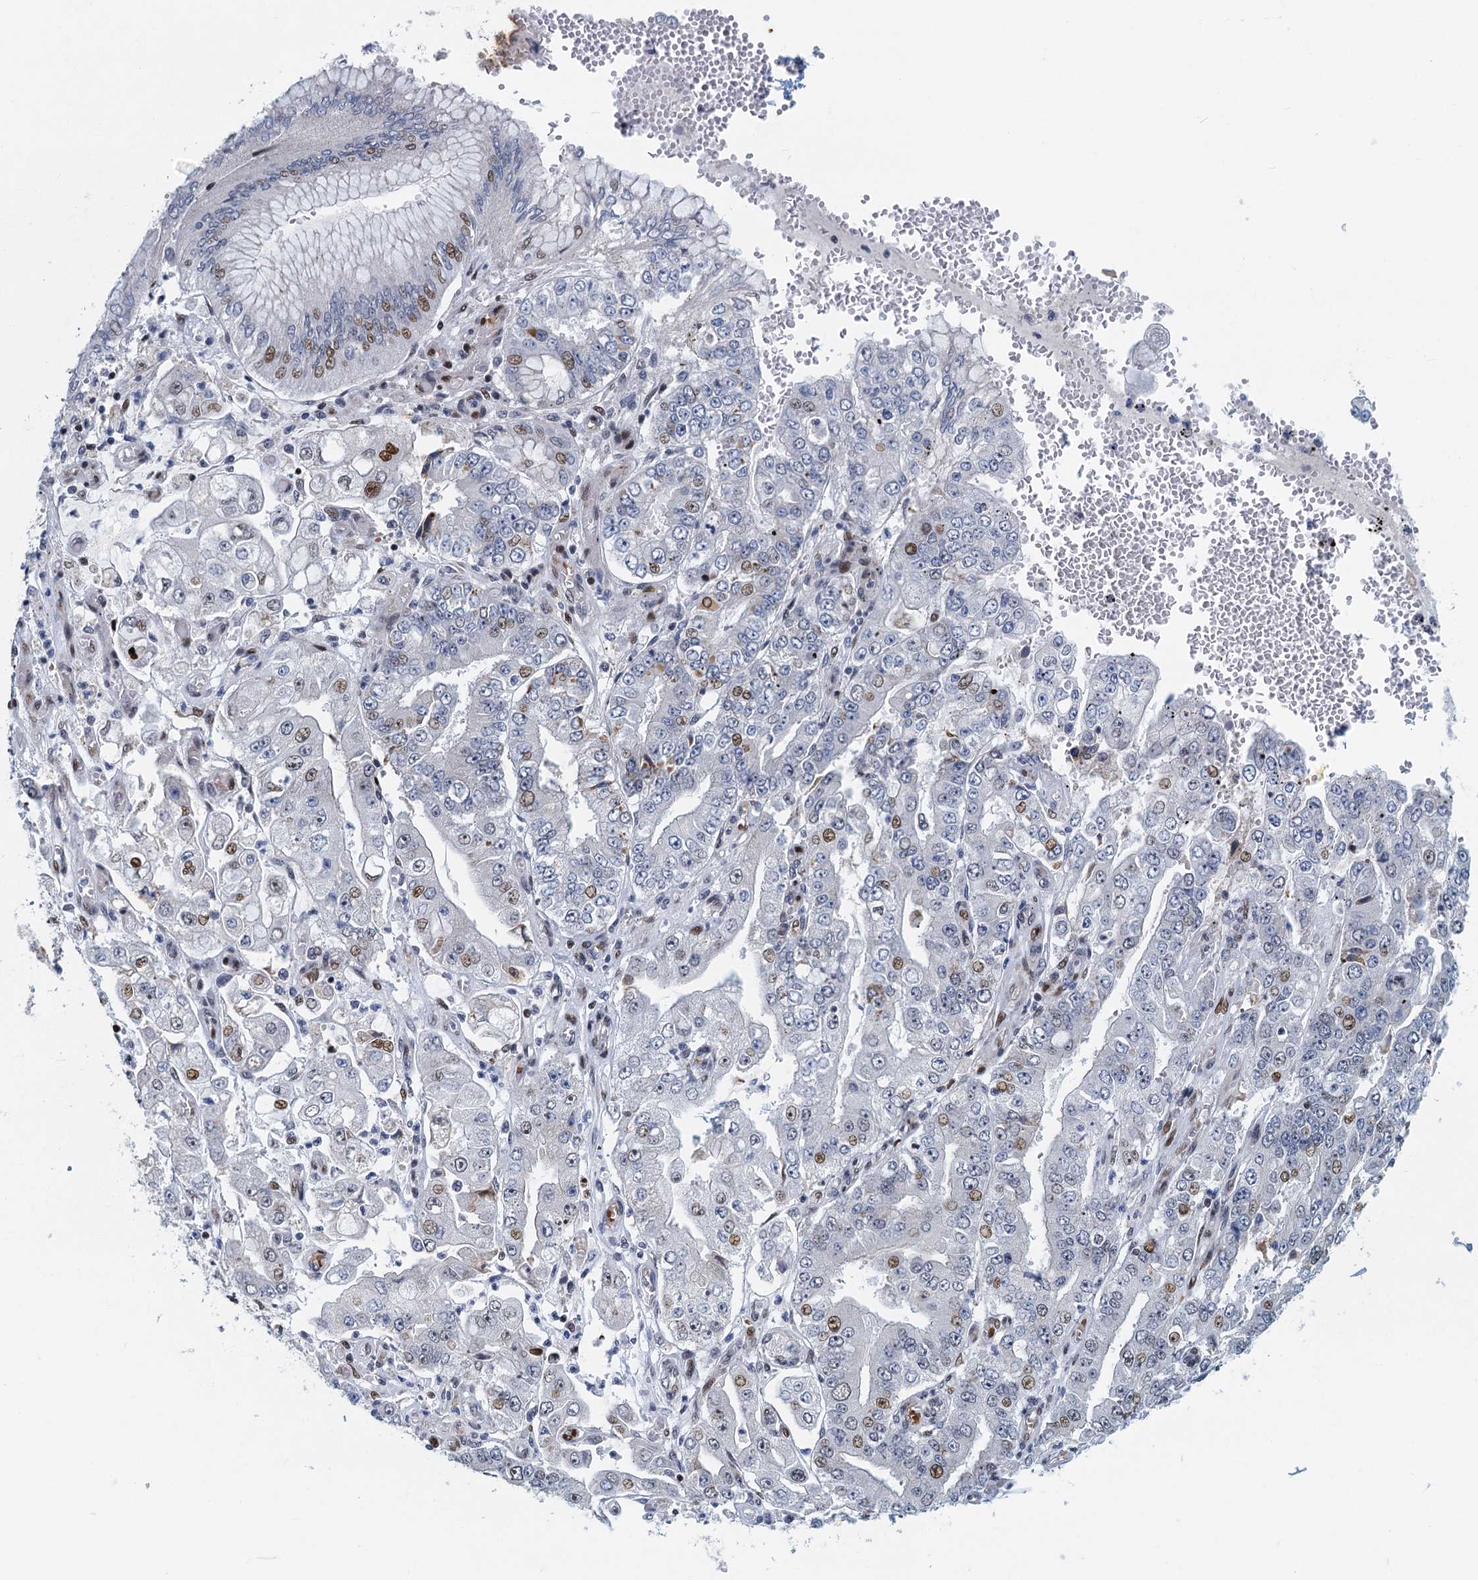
{"staining": {"intensity": "moderate", "quantity": "<25%", "location": "nuclear"}, "tissue": "stomach cancer", "cell_type": "Tumor cells", "image_type": "cancer", "snomed": [{"axis": "morphology", "description": "Adenocarcinoma, NOS"}, {"axis": "topography", "description": "Stomach"}], "caption": "Brown immunohistochemical staining in stomach cancer (adenocarcinoma) displays moderate nuclear expression in about <25% of tumor cells.", "gene": "ANKRD13D", "patient": {"sex": "male", "age": 76}}